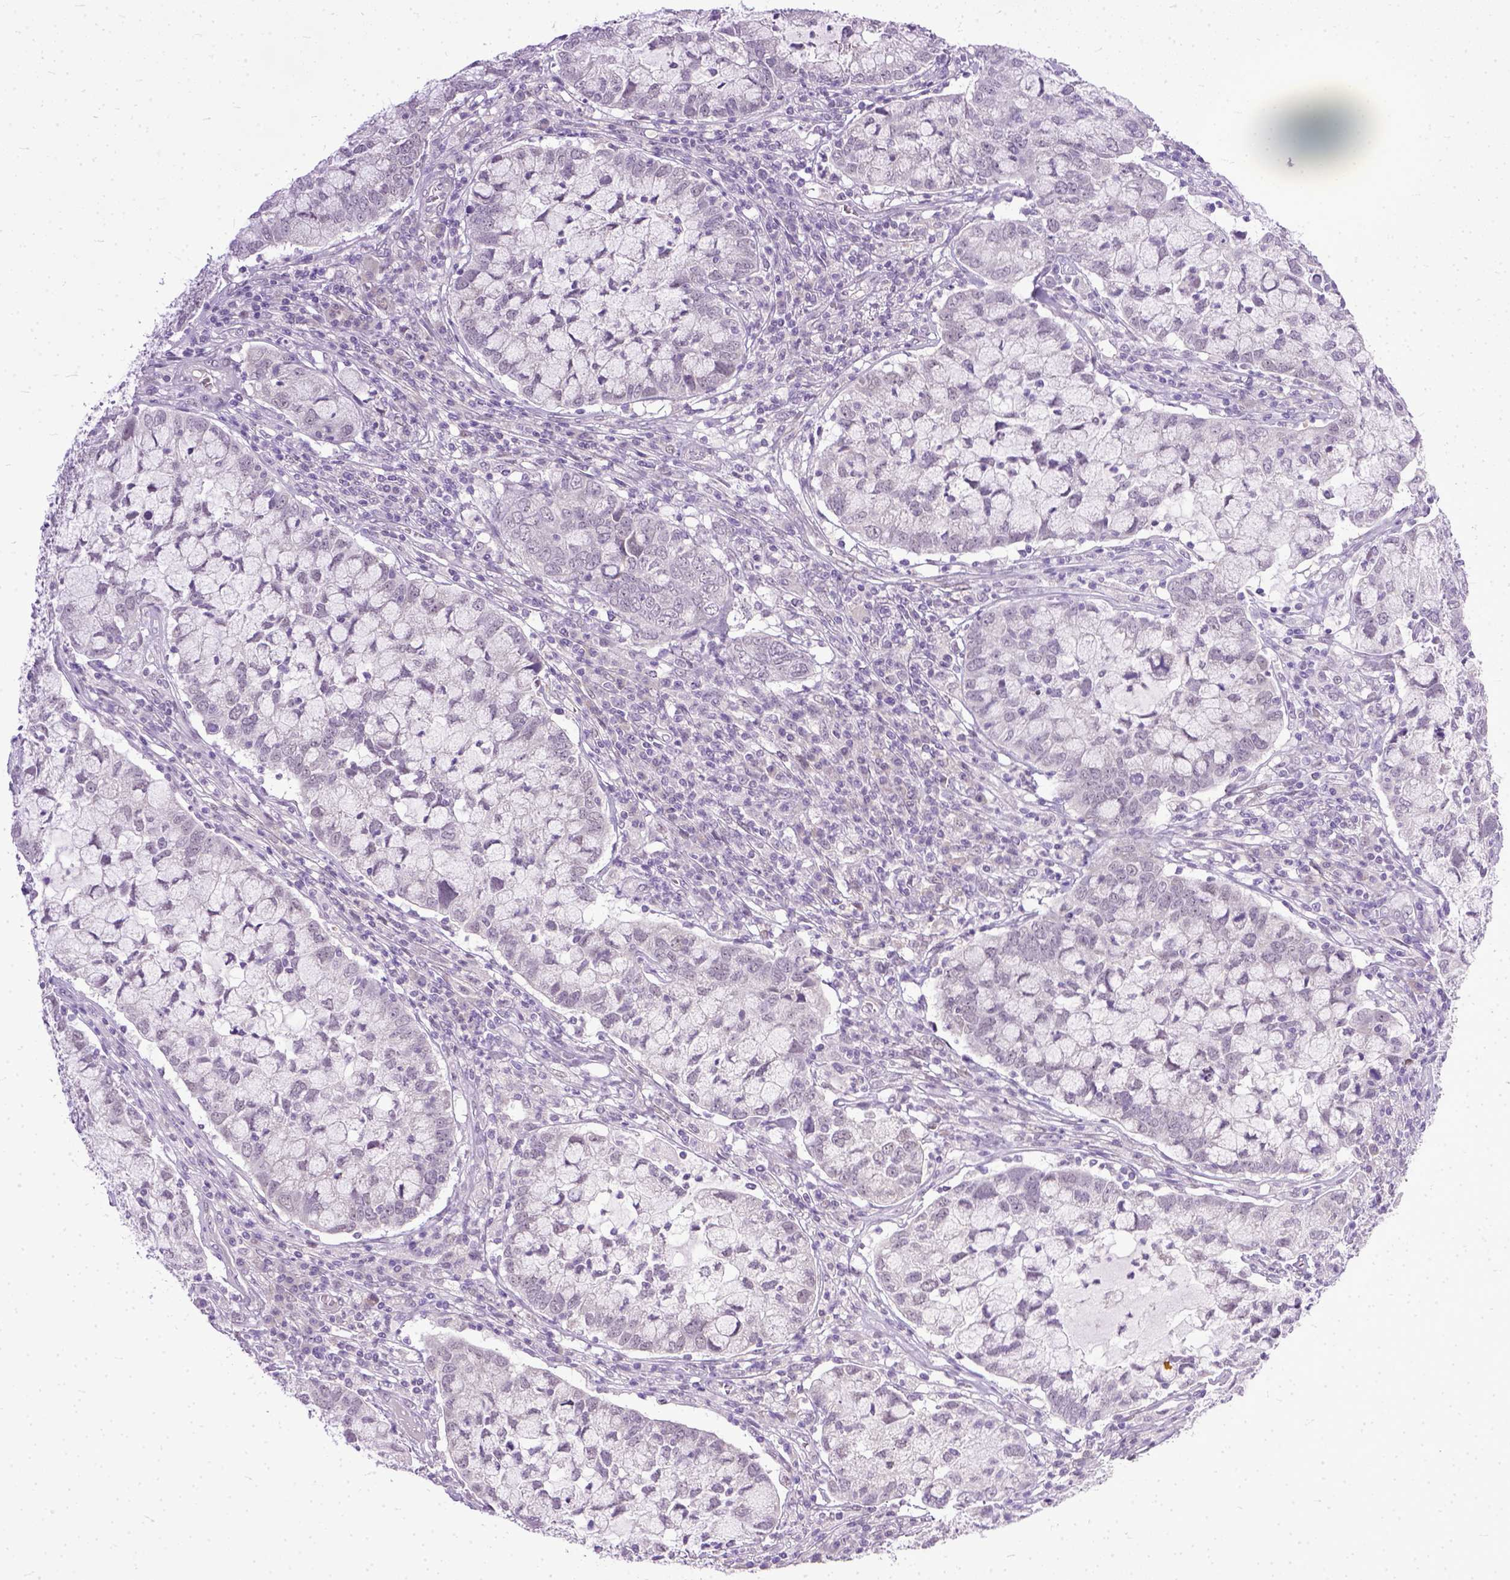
{"staining": {"intensity": "negative", "quantity": "none", "location": "none"}, "tissue": "cervical cancer", "cell_type": "Tumor cells", "image_type": "cancer", "snomed": [{"axis": "morphology", "description": "Adenocarcinoma, NOS"}, {"axis": "topography", "description": "Cervix"}], "caption": "IHC of human cervical cancer (adenocarcinoma) shows no expression in tumor cells.", "gene": "TCEAL7", "patient": {"sex": "female", "age": 40}}